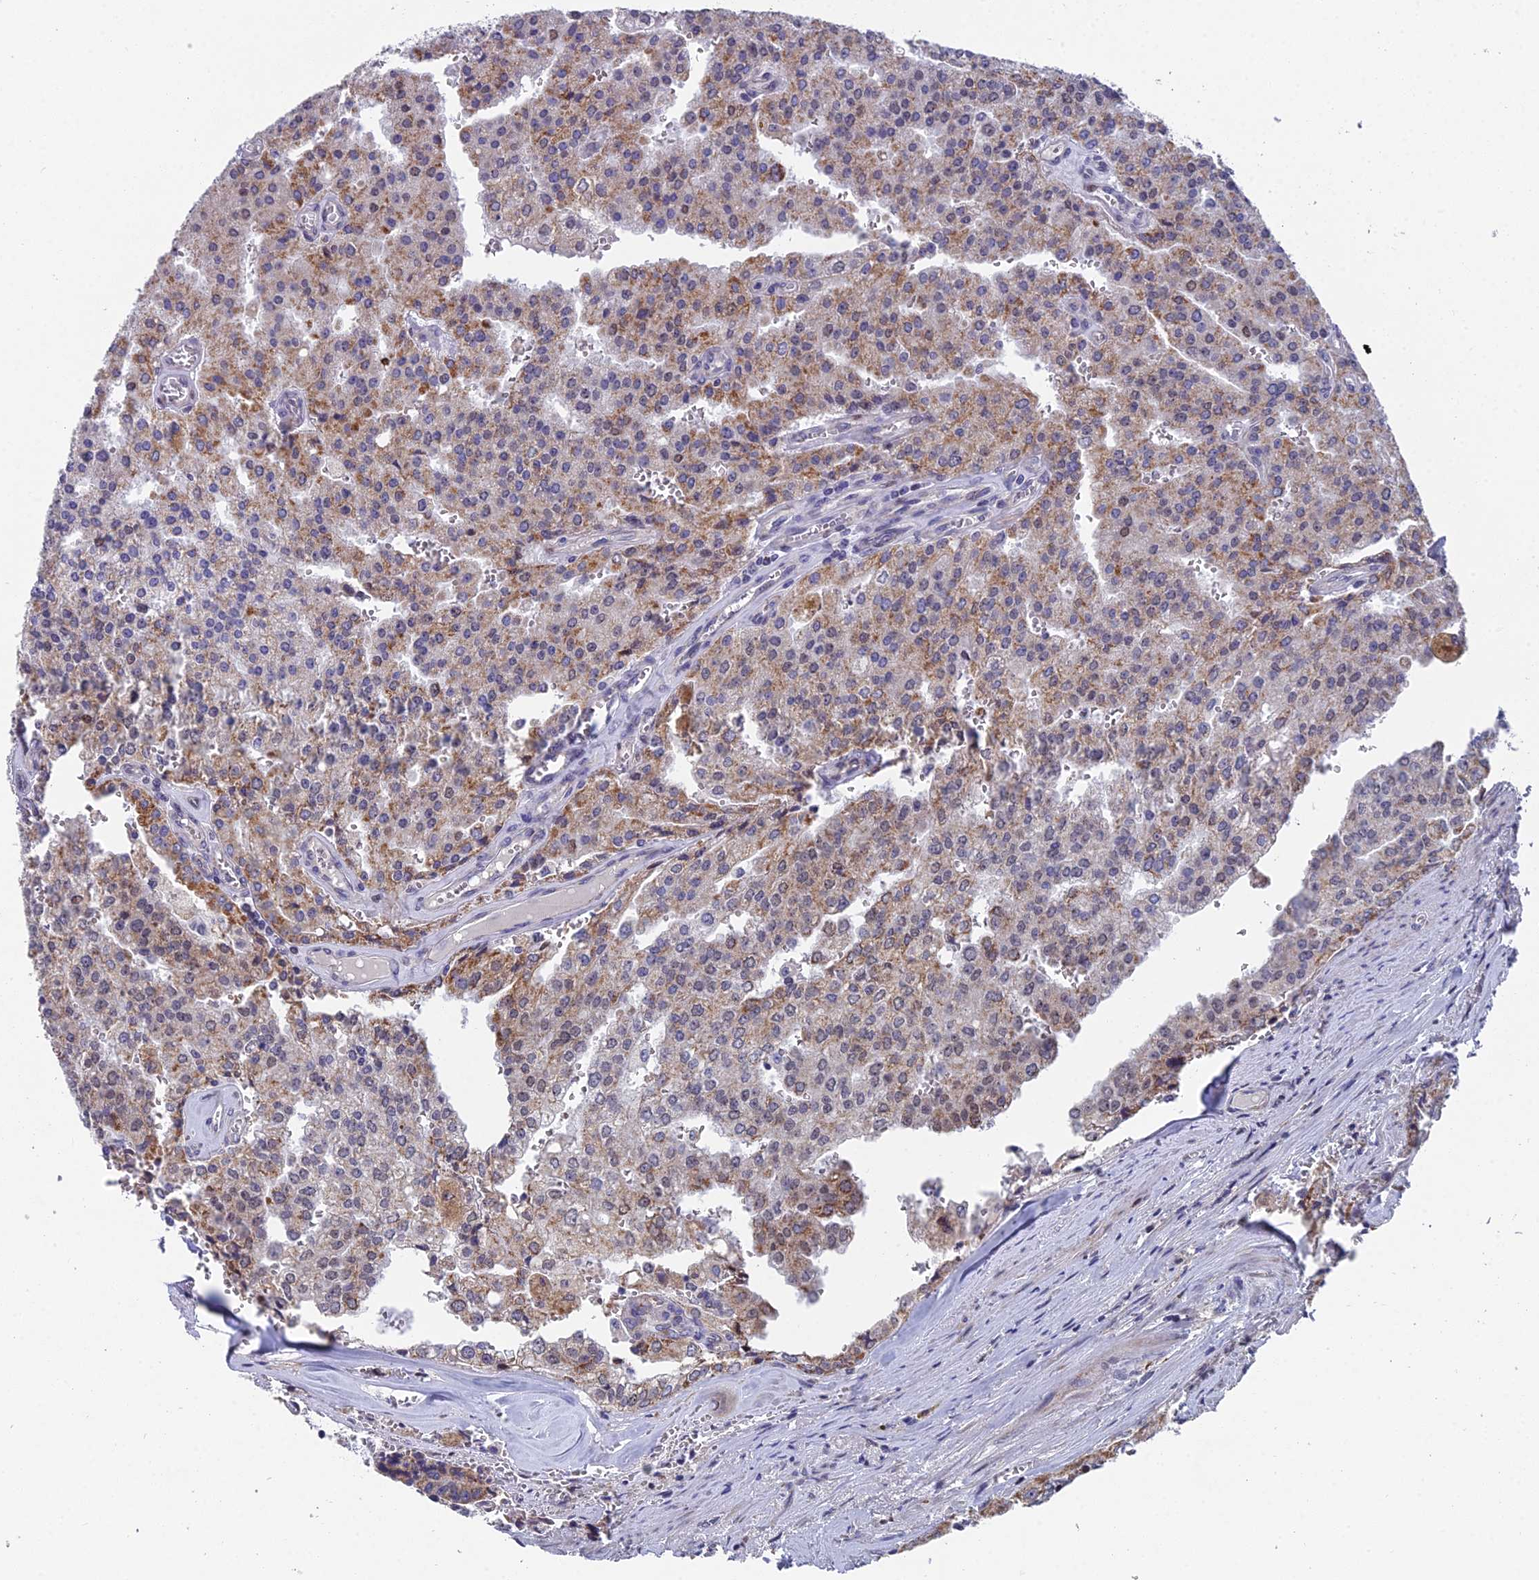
{"staining": {"intensity": "moderate", "quantity": "25%-75%", "location": "cytoplasmic/membranous"}, "tissue": "prostate cancer", "cell_type": "Tumor cells", "image_type": "cancer", "snomed": [{"axis": "morphology", "description": "Adenocarcinoma, High grade"}, {"axis": "topography", "description": "Prostate"}], "caption": "Brown immunohistochemical staining in human prostate cancer exhibits moderate cytoplasmic/membranous expression in about 25%-75% of tumor cells.", "gene": "XKR9", "patient": {"sex": "male", "age": 68}}